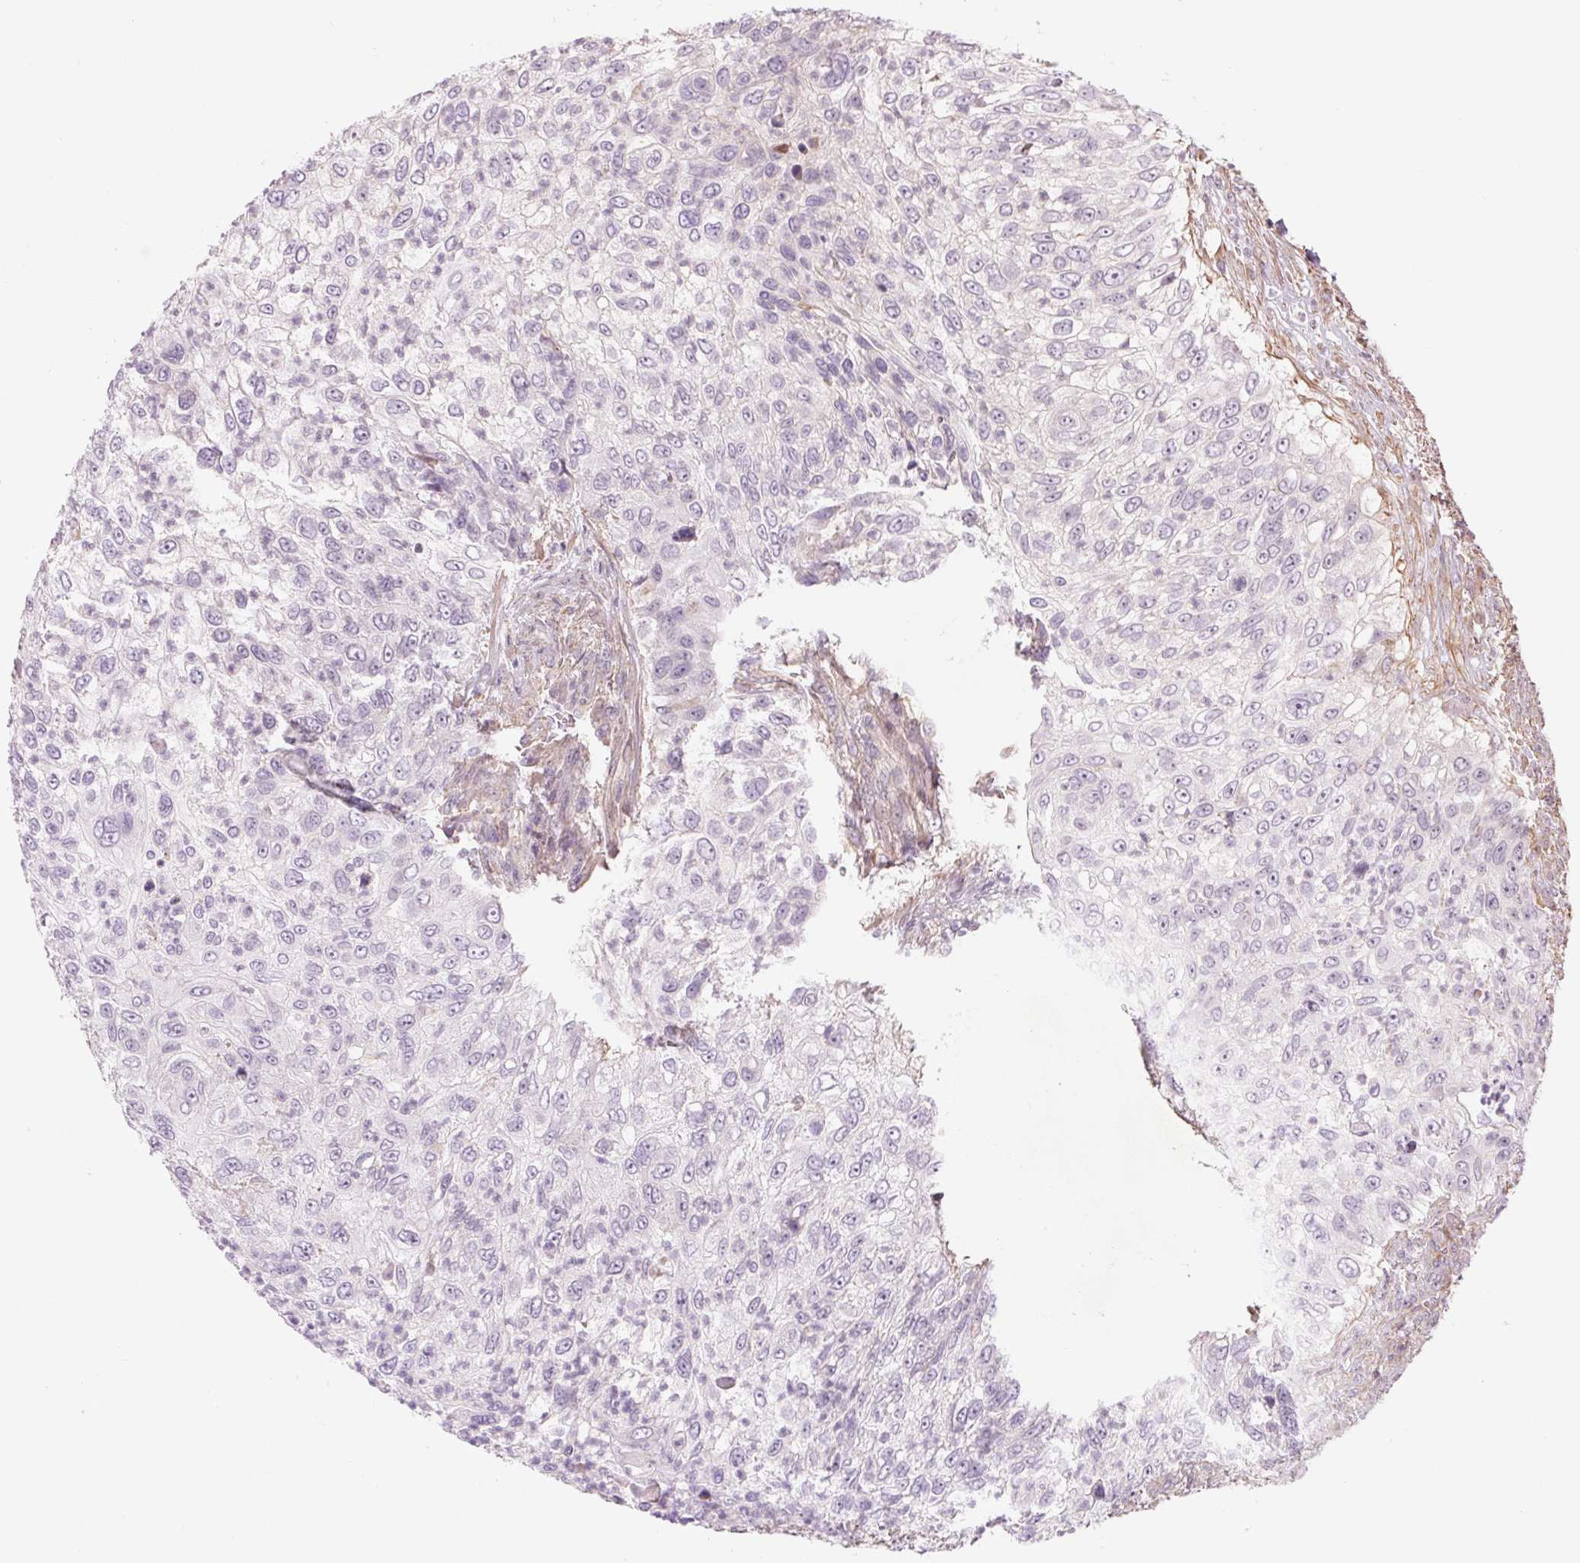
{"staining": {"intensity": "negative", "quantity": "none", "location": "none"}, "tissue": "urothelial cancer", "cell_type": "Tumor cells", "image_type": "cancer", "snomed": [{"axis": "morphology", "description": "Urothelial carcinoma, High grade"}, {"axis": "topography", "description": "Urinary bladder"}], "caption": "Photomicrograph shows no significant protein expression in tumor cells of high-grade urothelial carcinoma.", "gene": "CCSER1", "patient": {"sex": "female", "age": 60}}